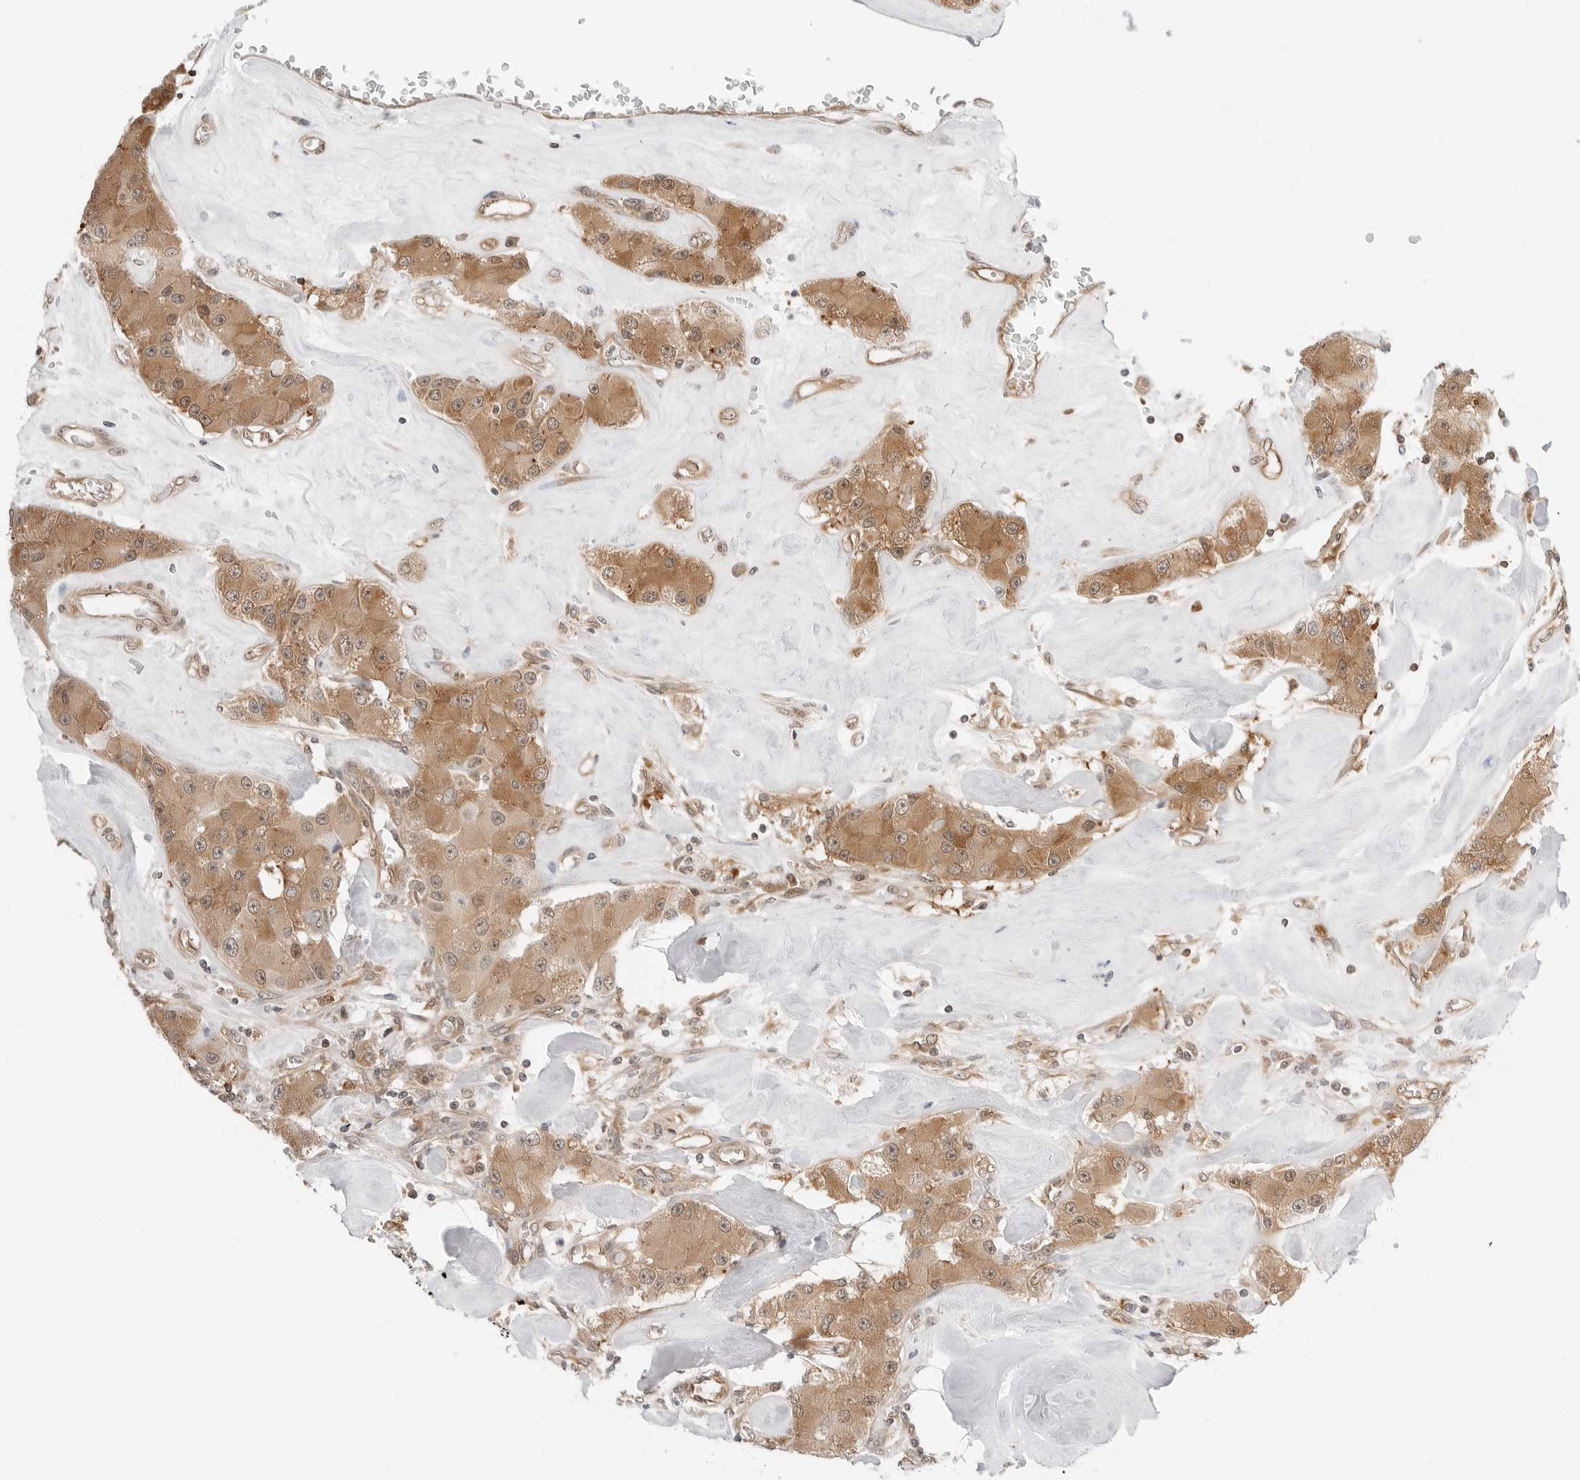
{"staining": {"intensity": "moderate", "quantity": ">75%", "location": "cytoplasmic/membranous,nuclear"}, "tissue": "carcinoid", "cell_type": "Tumor cells", "image_type": "cancer", "snomed": [{"axis": "morphology", "description": "Carcinoid, malignant, NOS"}, {"axis": "topography", "description": "Pancreas"}], "caption": "About >75% of tumor cells in carcinoid show moderate cytoplasmic/membranous and nuclear protein positivity as visualized by brown immunohistochemical staining.", "gene": "NUDC", "patient": {"sex": "male", "age": 41}}